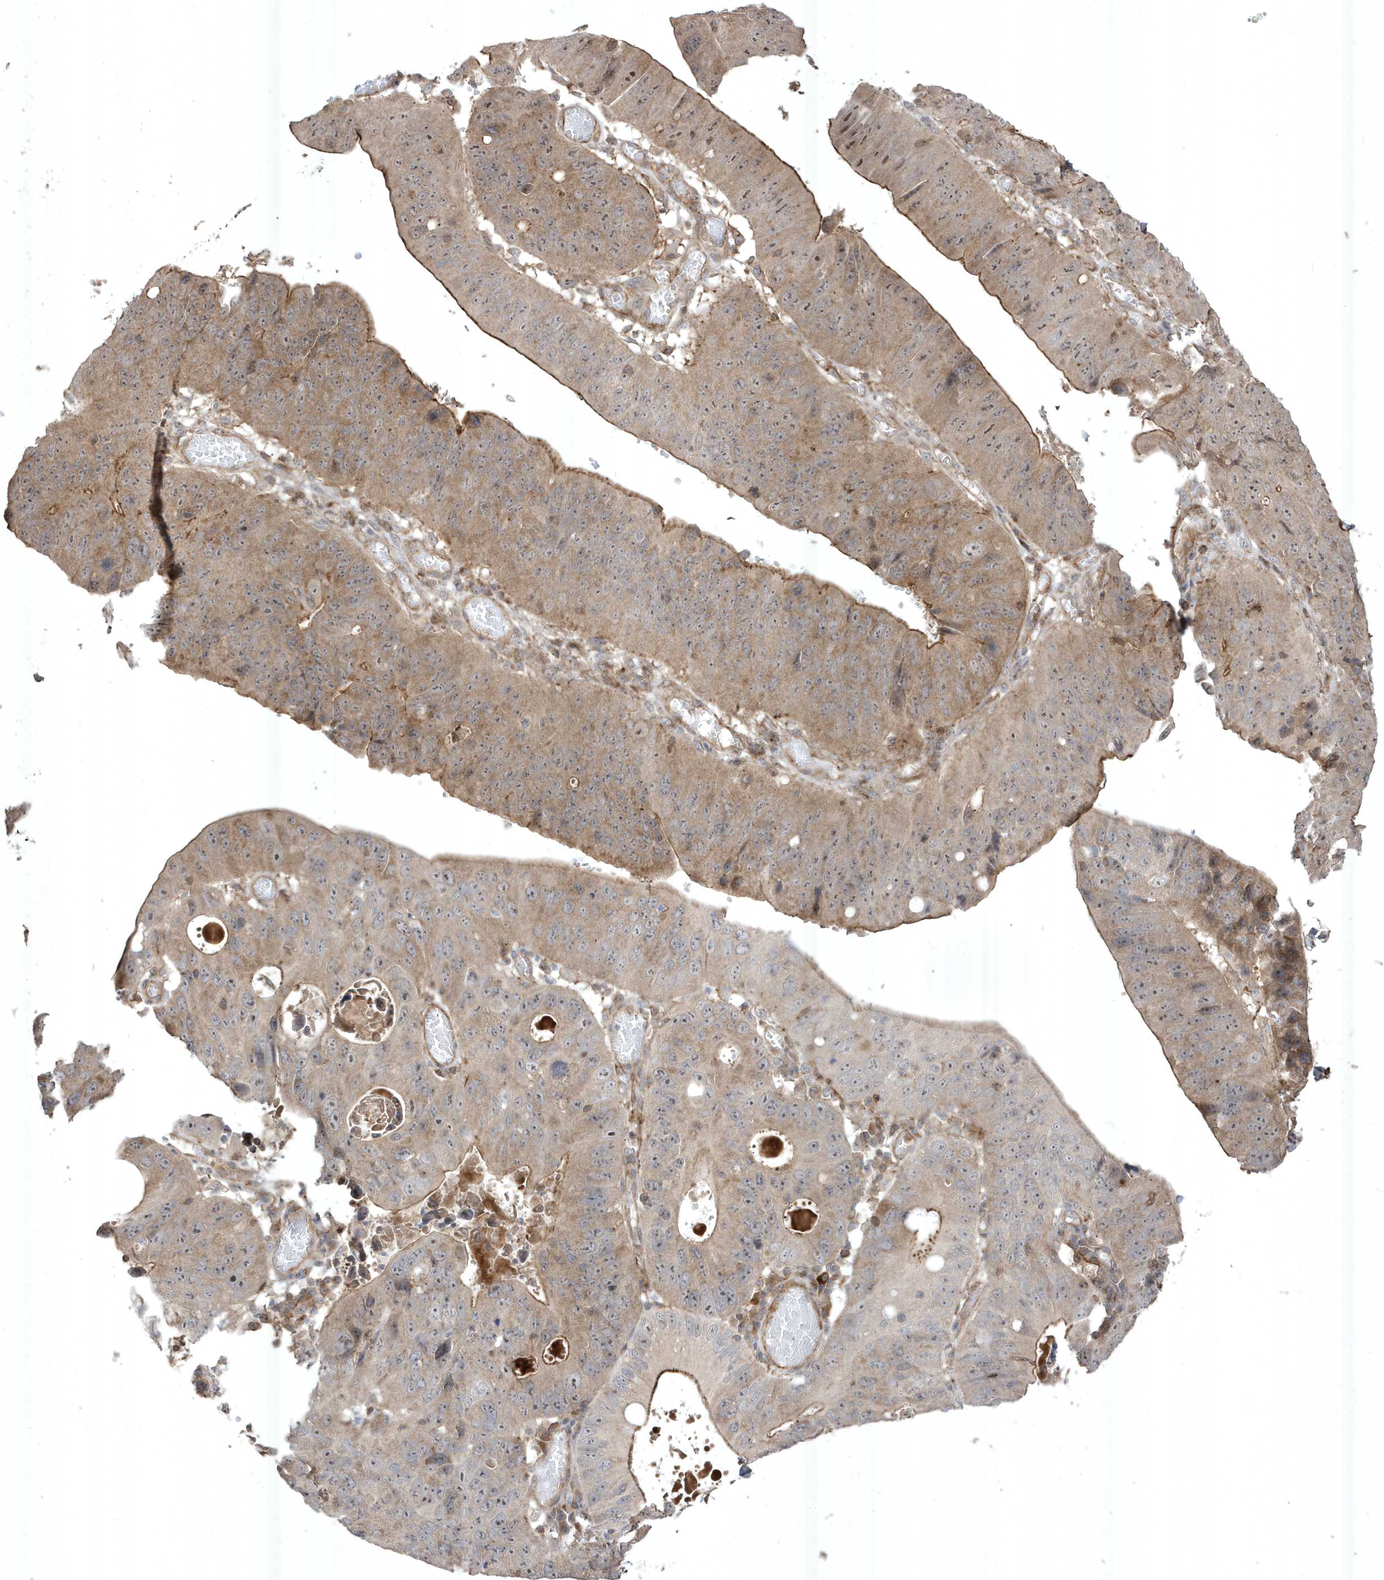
{"staining": {"intensity": "moderate", "quantity": "<25%", "location": "cytoplasmic/membranous,nuclear"}, "tissue": "stomach cancer", "cell_type": "Tumor cells", "image_type": "cancer", "snomed": [{"axis": "morphology", "description": "Adenocarcinoma, NOS"}, {"axis": "topography", "description": "Stomach"}], "caption": "Stomach cancer tissue demonstrates moderate cytoplasmic/membranous and nuclear staining in about <25% of tumor cells", "gene": "CETN3", "patient": {"sex": "male", "age": 59}}